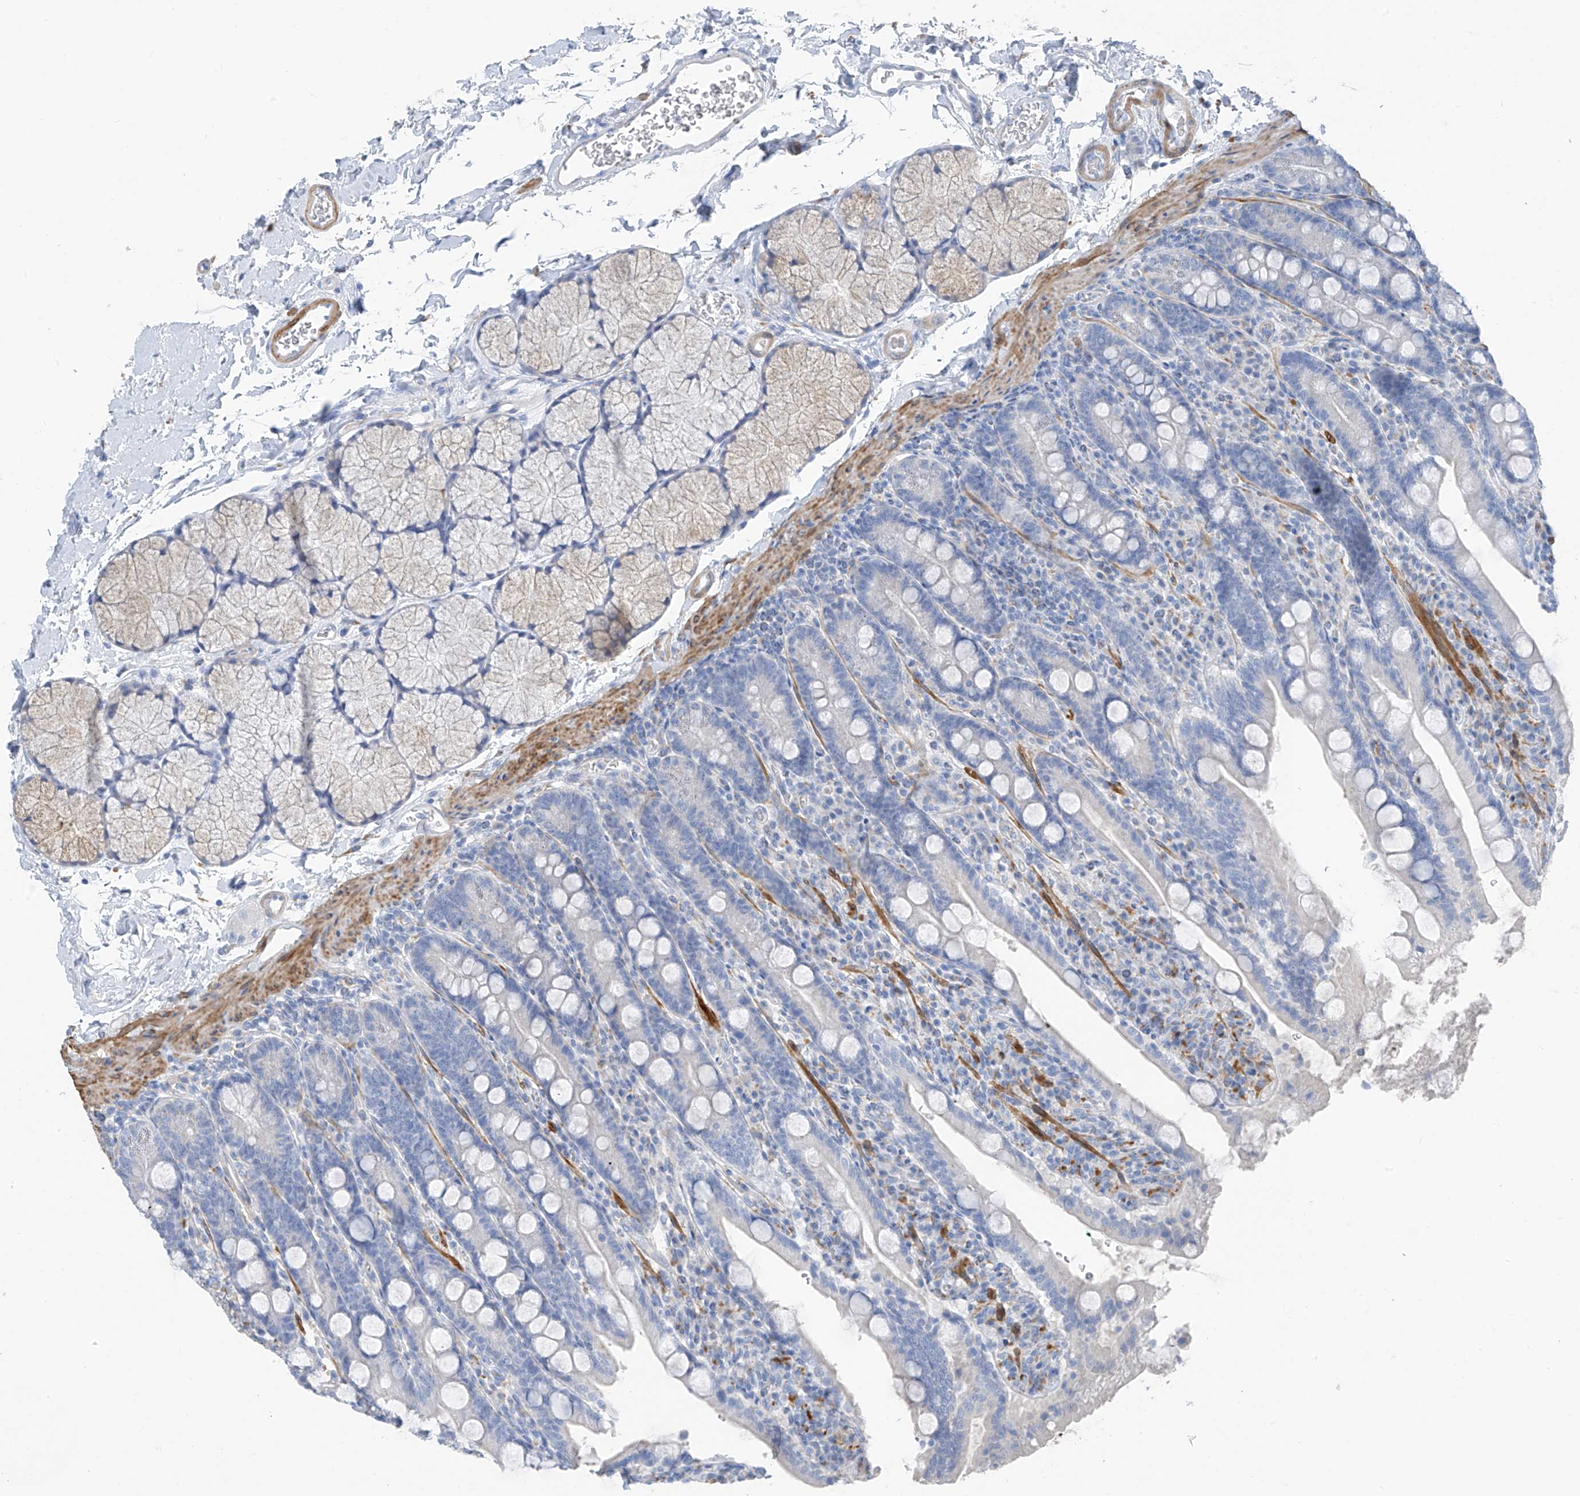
{"staining": {"intensity": "negative", "quantity": "none", "location": "none"}, "tissue": "duodenum", "cell_type": "Glandular cells", "image_type": "normal", "snomed": [{"axis": "morphology", "description": "Normal tissue, NOS"}, {"axis": "topography", "description": "Duodenum"}], "caption": "Duodenum was stained to show a protein in brown. There is no significant positivity in glandular cells. (Brightfield microscopy of DAB IHC at high magnification).", "gene": "GLMP", "patient": {"sex": "male", "age": 35}}